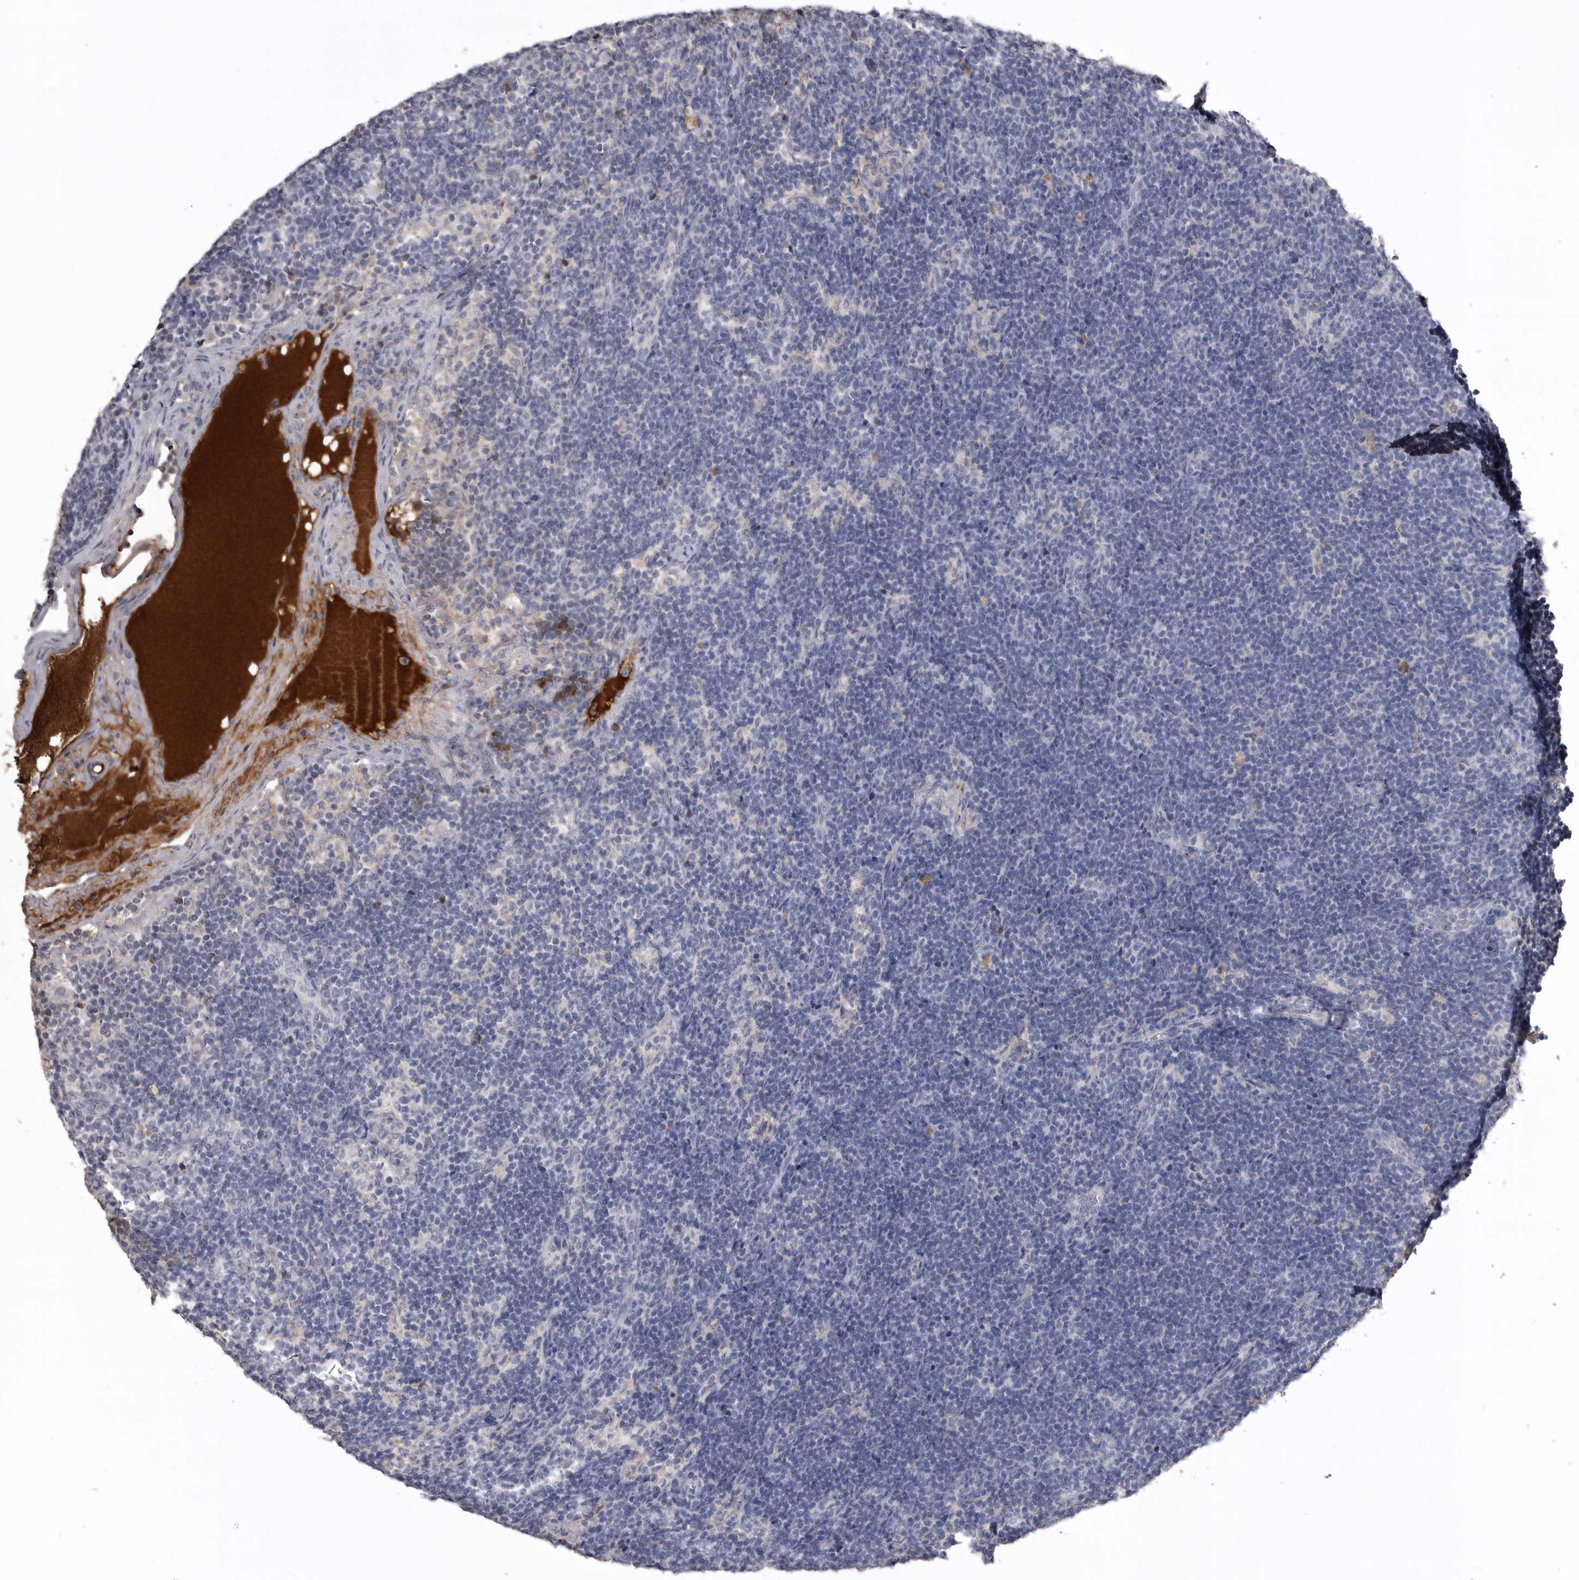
{"staining": {"intensity": "negative", "quantity": "none", "location": "none"}, "tissue": "lymph node", "cell_type": "Germinal center cells", "image_type": "normal", "snomed": [{"axis": "morphology", "description": "Normal tissue, NOS"}, {"axis": "topography", "description": "Lymph node"}], "caption": "A micrograph of human lymph node is negative for staining in germinal center cells. Nuclei are stained in blue.", "gene": "AHSG", "patient": {"sex": "female", "age": 22}}